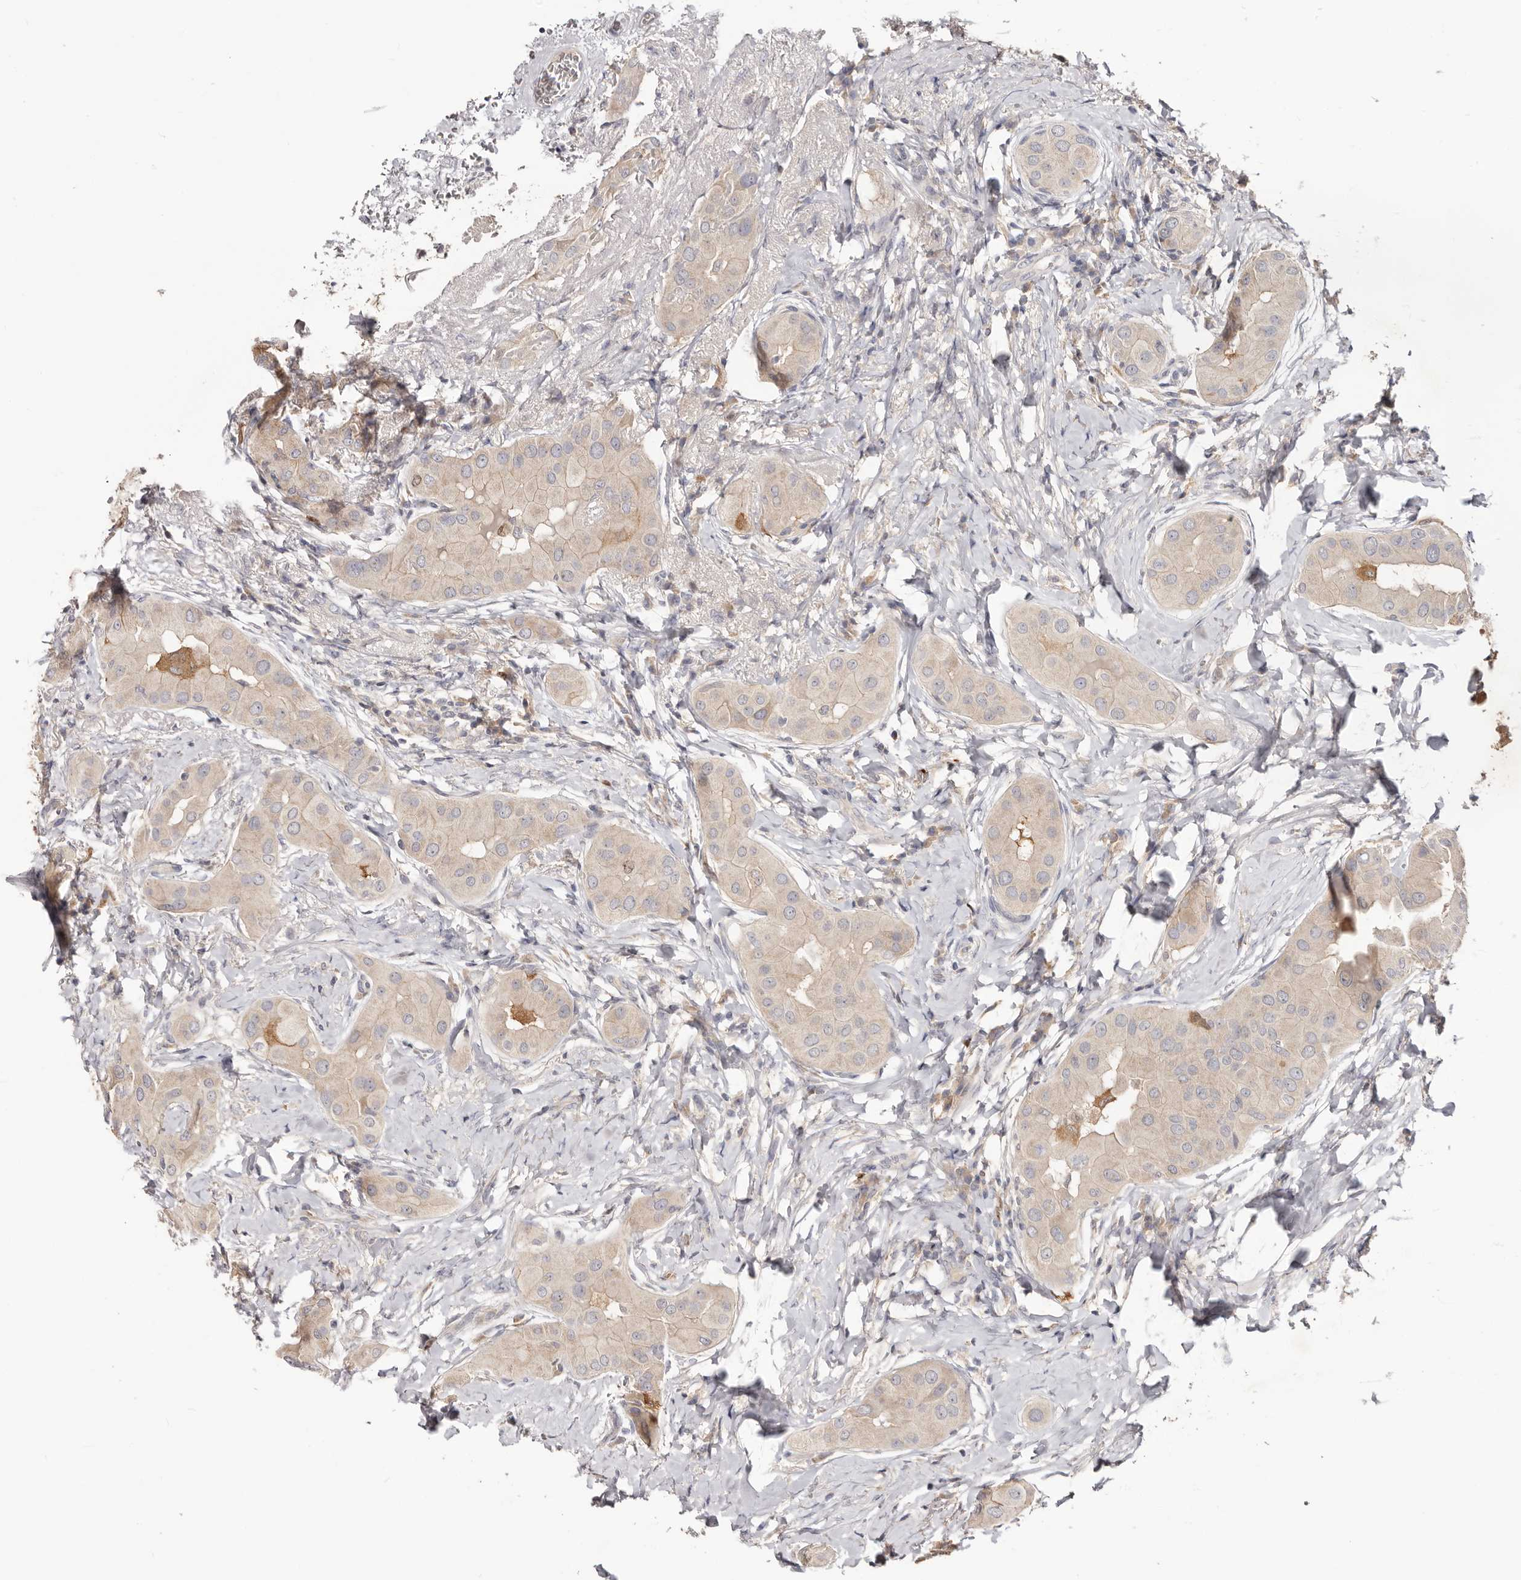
{"staining": {"intensity": "weak", "quantity": "<25%", "location": "cytoplasmic/membranous"}, "tissue": "thyroid cancer", "cell_type": "Tumor cells", "image_type": "cancer", "snomed": [{"axis": "morphology", "description": "Papillary adenocarcinoma, NOS"}, {"axis": "topography", "description": "Thyroid gland"}], "caption": "DAB immunohistochemical staining of human thyroid papillary adenocarcinoma displays no significant positivity in tumor cells. The staining was performed using DAB to visualize the protein expression in brown, while the nuclei were stained in blue with hematoxylin (Magnification: 20x).", "gene": "CCDC190", "patient": {"sex": "male", "age": 33}}